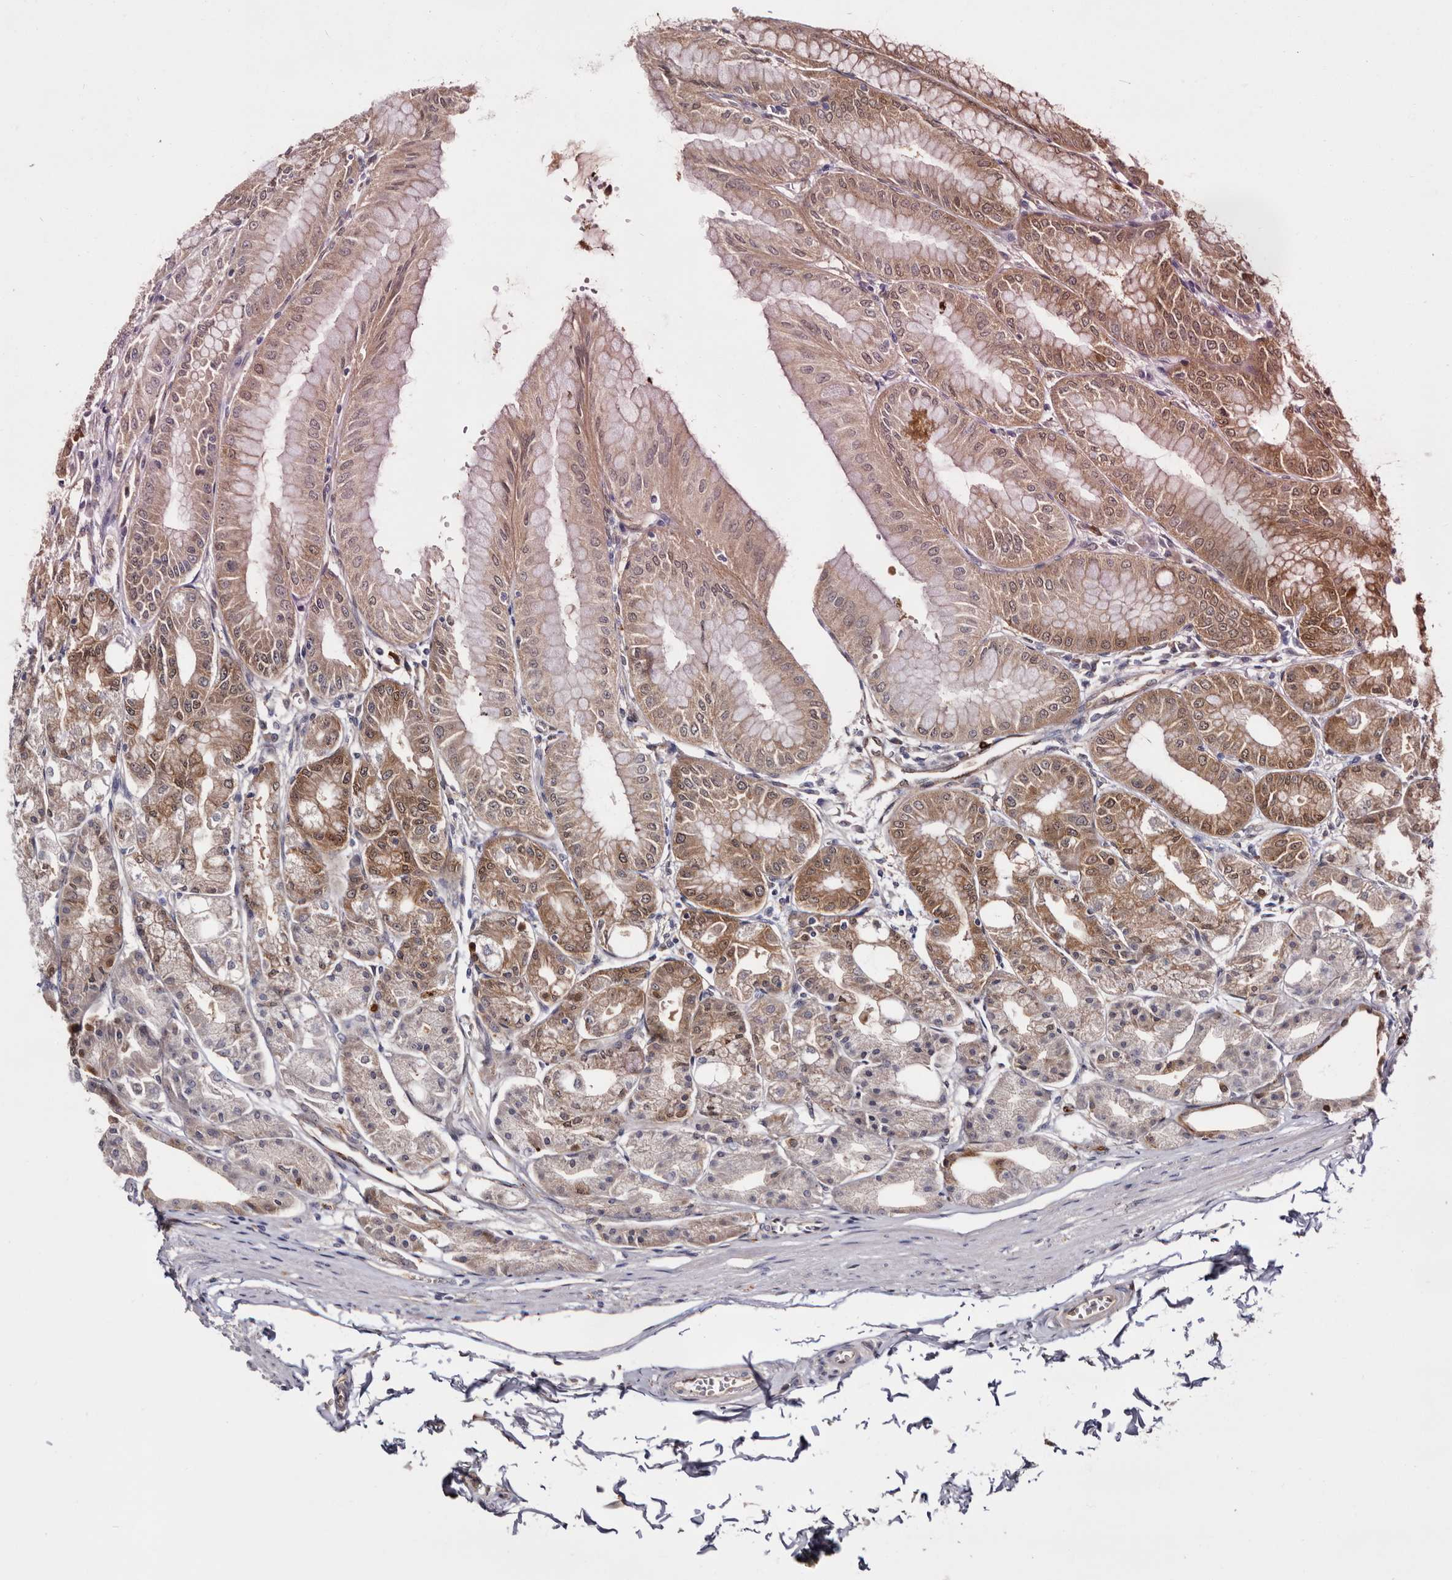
{"staining": {"intensity": "moderate", "quantity": ">75%", "location": "cytoplasmic/membranous,nuclear"}, "tissue": "stomach", "cell_type": "Glandular cells", "image_type": "normal", "snomed": [{"axis": "morphology", "description": "Normal tissue, NOS"}, {"axis": "topography", "description": "Stomach, lower"}], "caption": "Immunohistochemistry micrograph of unremarkable stomach: stomach stained using immunohistochemistry (IHC) shows medium levels of moderate protein expression localized specifically in the cytoplasmic/membranous,nuclear of glandular cells, appearing as a cytoplasmic/membranous,nuclear brown color.", "gene": "TP53I3", "patient": {"sex": "male", "age": 71}}